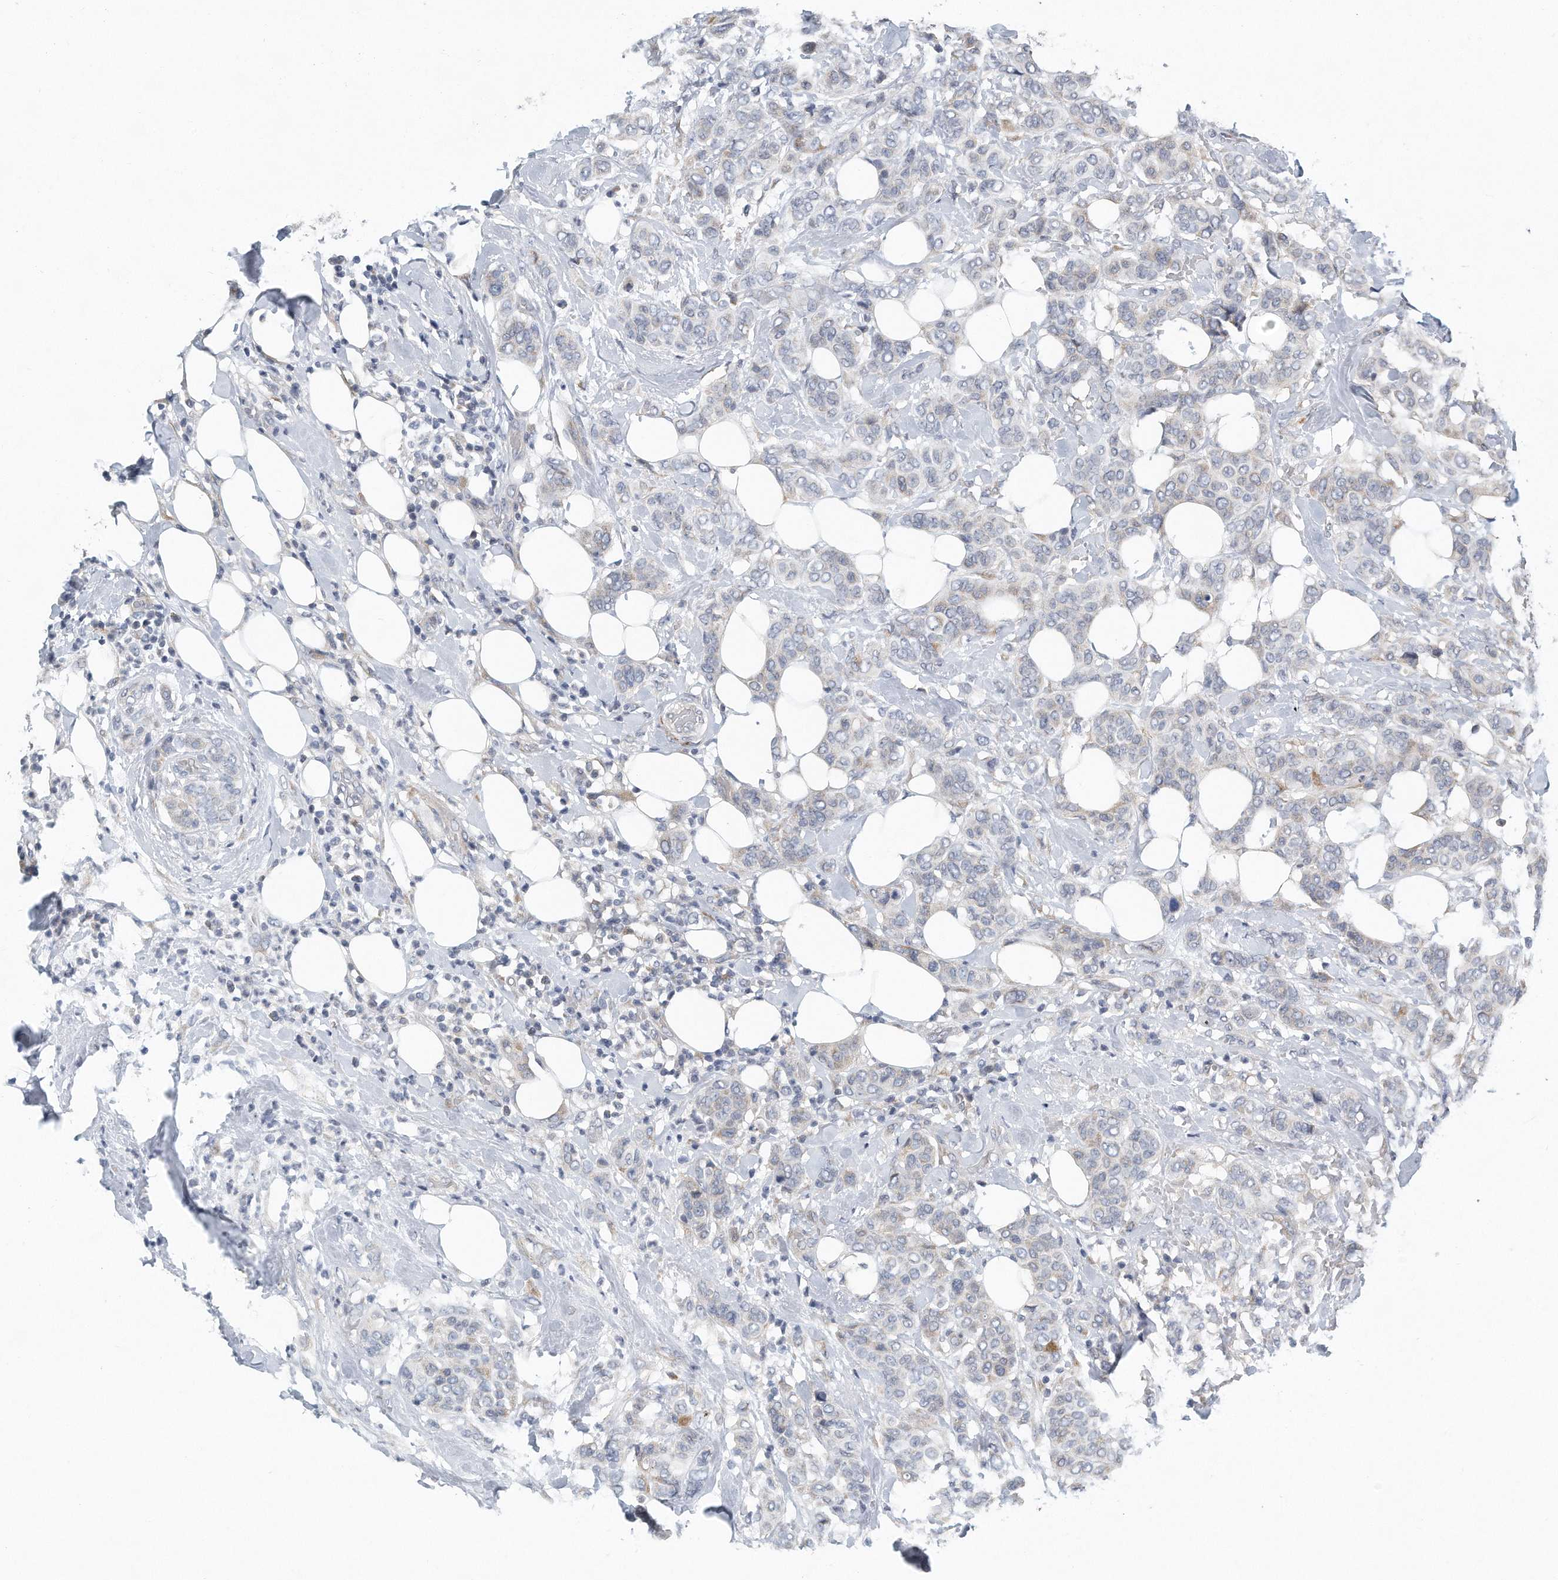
{"staining": {"intensity": "weak", "quantity": "<25%", "location": "cytoplasmic/membranous"}, "tissue": "breast cancer", "cell_type": "Tumor cells", "image_type": "cancer", "snomed": [{"axis": "morphology", "description": "Lobular carcinoma"}, {"axis": "topography", "description": "Breast"}], "caption": "Photomicrograph shows no protein positivity in tumor cells of lobular carcinoma (breast) tissue. The staining was performed using DAB (3,3'-diaminobenzidine) to visualize the protein expression in brown, while the nuclei were stained in blue with hematoxylin (Magnification: 20x).", "gene": "VLDLR", "patient": {"sex": "female", "age": 51}}